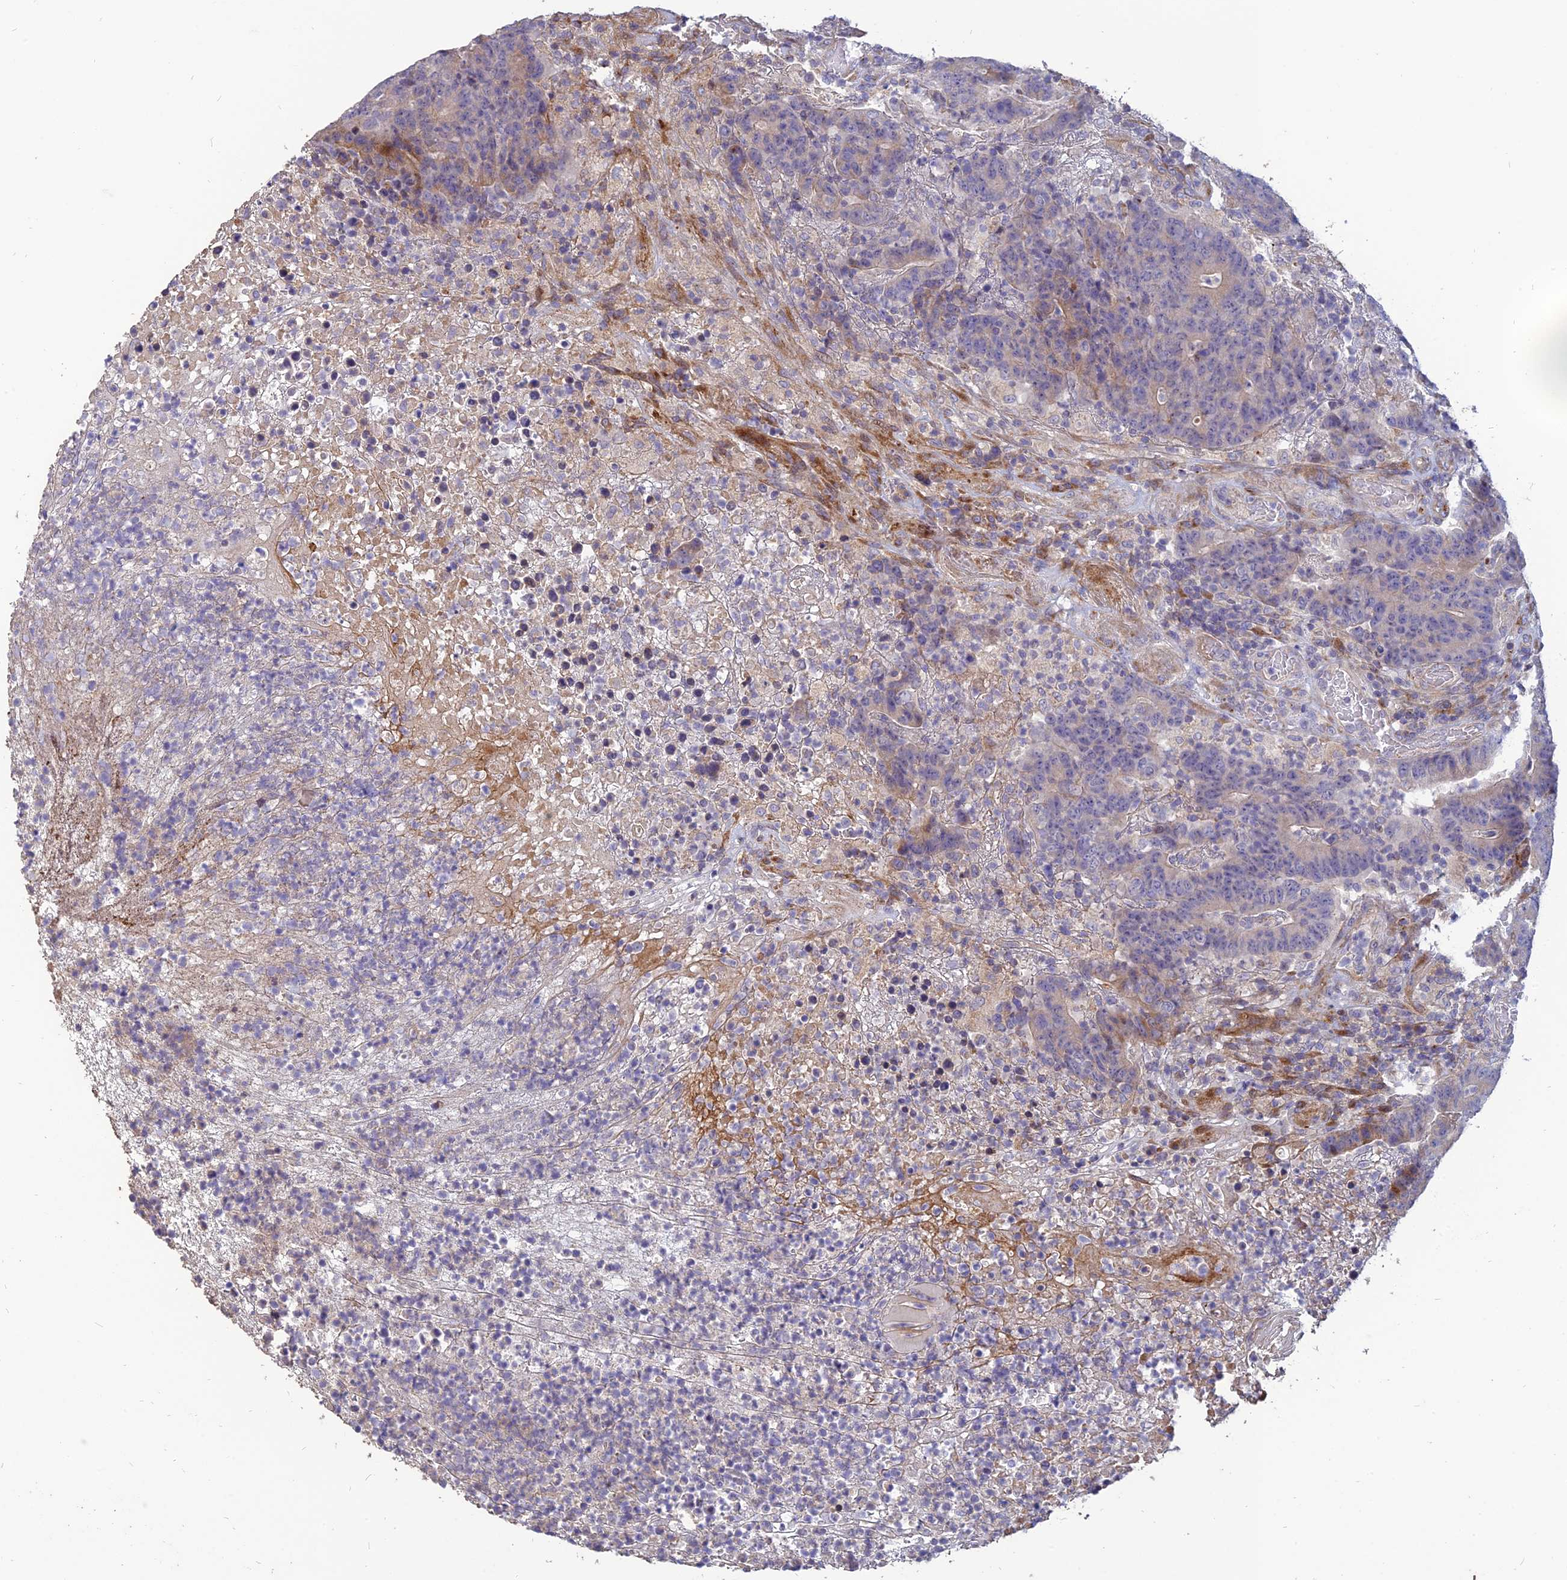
{"staining": {"intensity": "negative", "quantity": "none", "location": "none"}, "tissue": "colorectal cancer", "cell_type": "Tumor cells", "image_type": "cancer", "snomed": [{"axis": "morphology", "description": "Normal tissue, NOS"}, {"axis": "morphology", "description": "Adenocarcinoma, NOS"}, {"axis": "topography", "description": "Colon"}], "caption": "The histopathology image reveals no staining of tumor cells in adenocarcinoma (colorectal).", "gene": "ST3GAL6", "patient": {"sex": "female", "age": 75}}